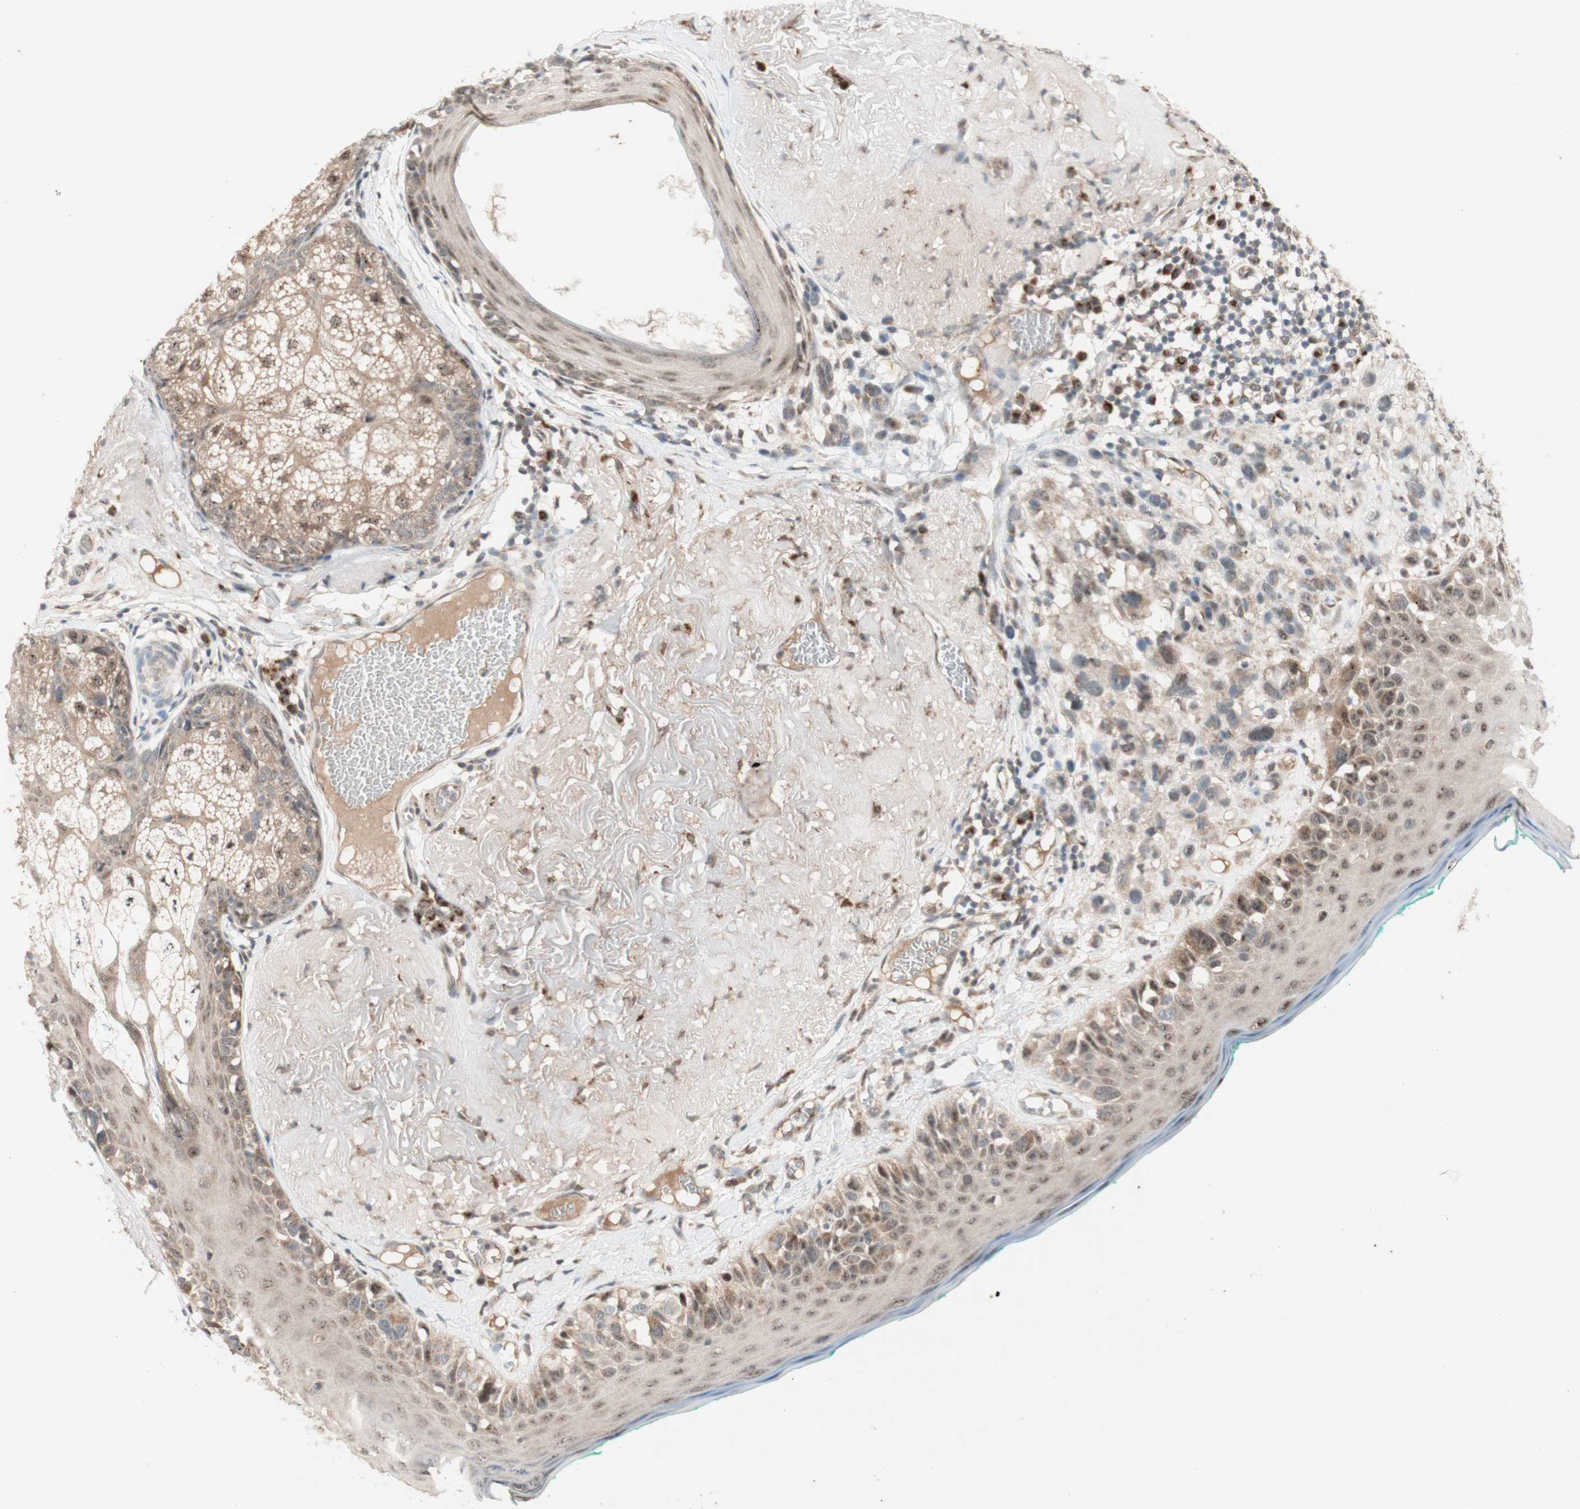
{"staining": {"intensity": "moderate", "quantity": ">75%", "location": "cytoplasmic/membranous"}, "tissue": "melanoma", "cell_type": "Tumor cells", "image_type": "cancer", "snomed": [{"axis": "morphology", "description": "Malignant melanoma in situ"}, {"axis": "morphology", "description": "Malignant melanoma, NOS"}, {"axis": "topography", "description": "Skin"}], "caption": "Immunohistochemistry of malignant melanoma reveals medium levels of moderate cytoplasmic/membranous expression in approximately >75% of tumor cells.", "gene": "CYLD", "patient": {"sex": "female", "age": 88}}